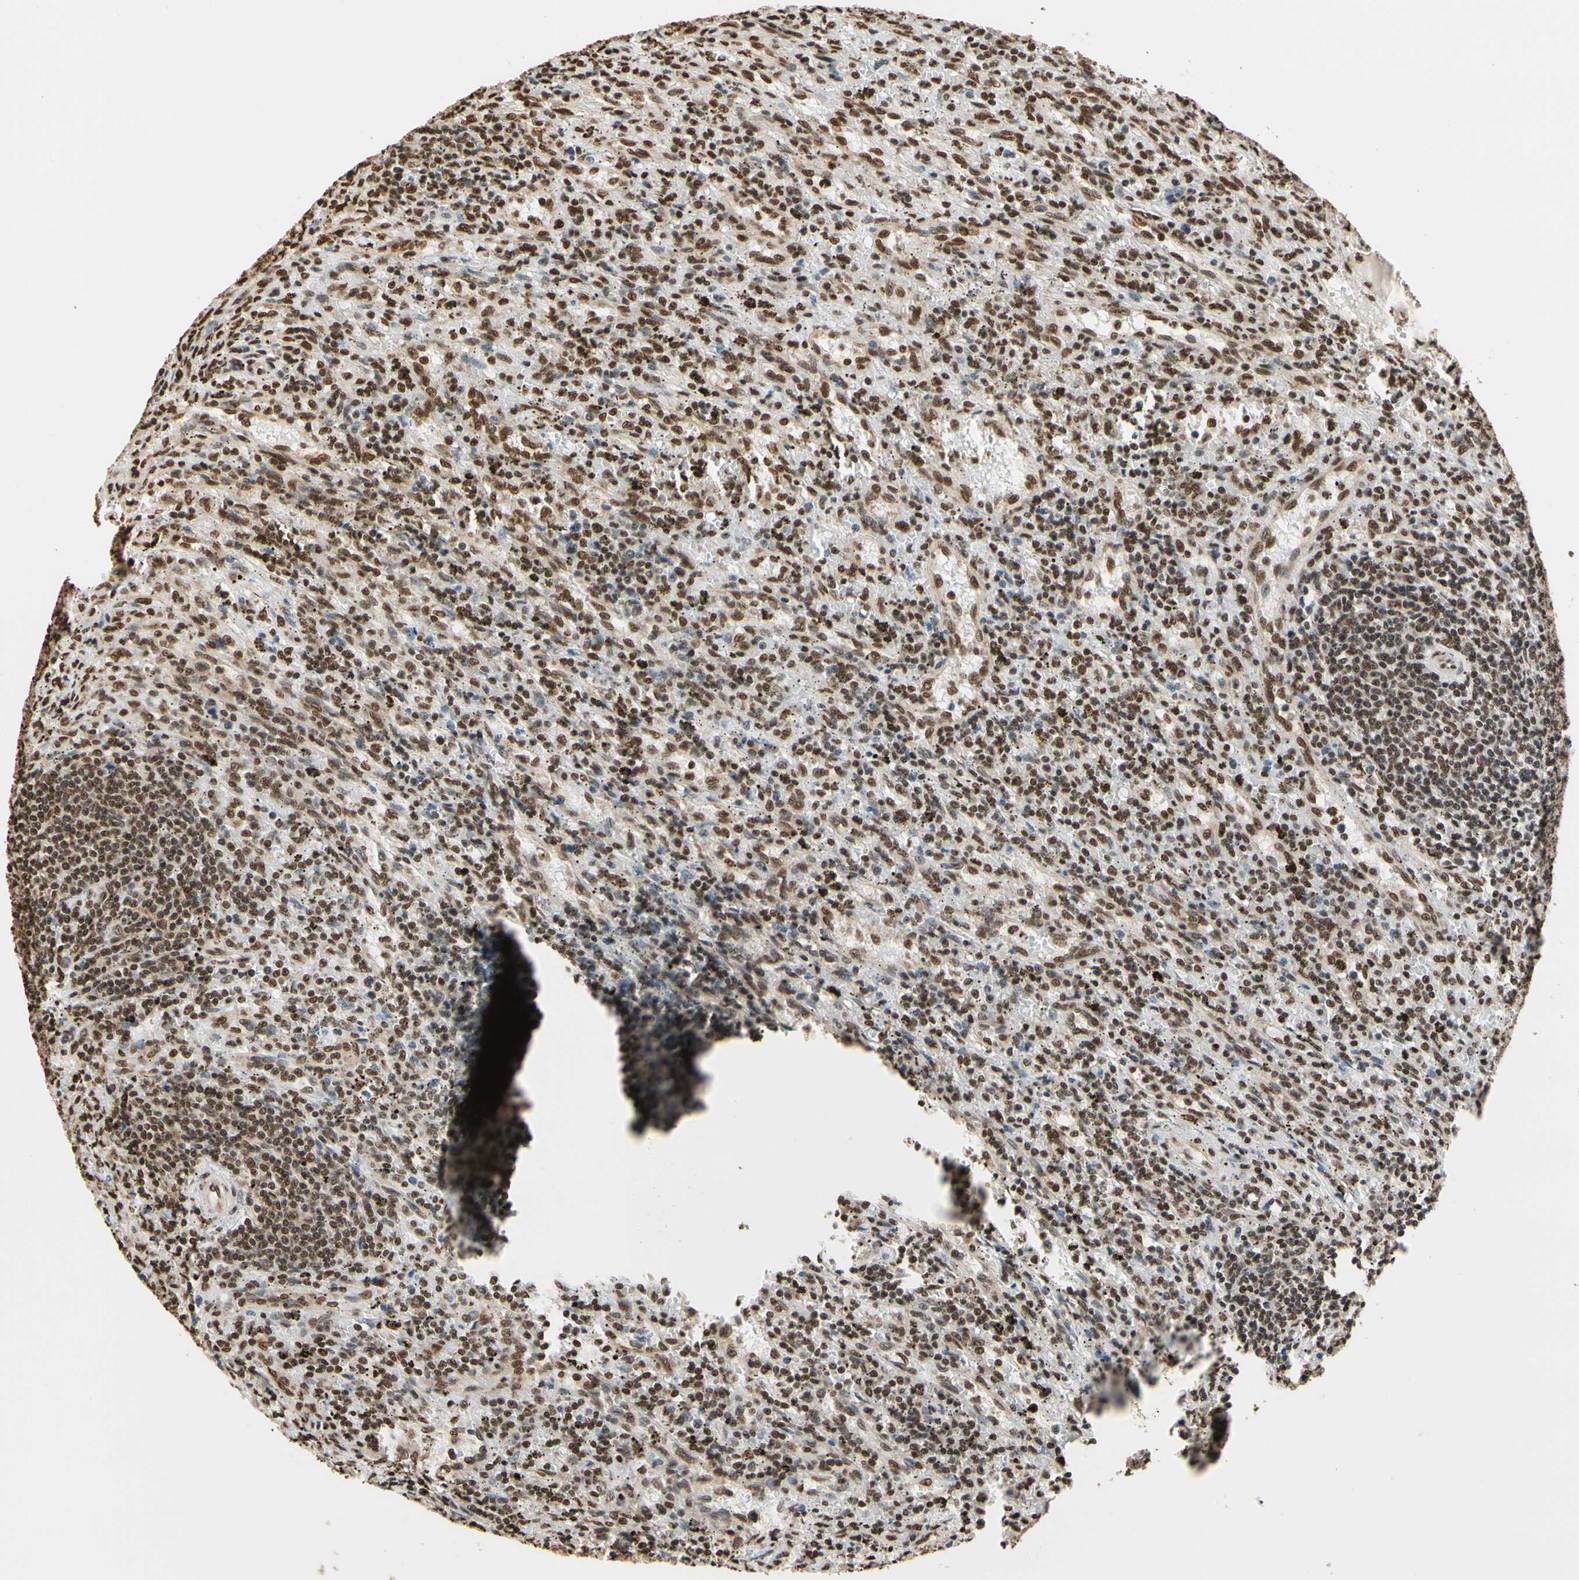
{"staining": {"intensity": "moderate", "quantity": ">75%", "location": "nuclear"}, "tissue": "lymphoma", "cell_type": "Tumor cells", "image_type": "cancer", "snomed": [{"axis": "morphology", "description": "Malignant lymphoma, non-Hodgkin's type, Low grade"}, {"axis": "topography", "description": "Spleen"}], "caption": "An immunohistochemistry (IHC) histopathology image of neoplastic tissue is shown. Protein staining in brown labels moderate nuclear positivity in lymphoma within tumor cells.", "gene": "HNRNPK", "patient": {"sex": "male", "age": 76}}